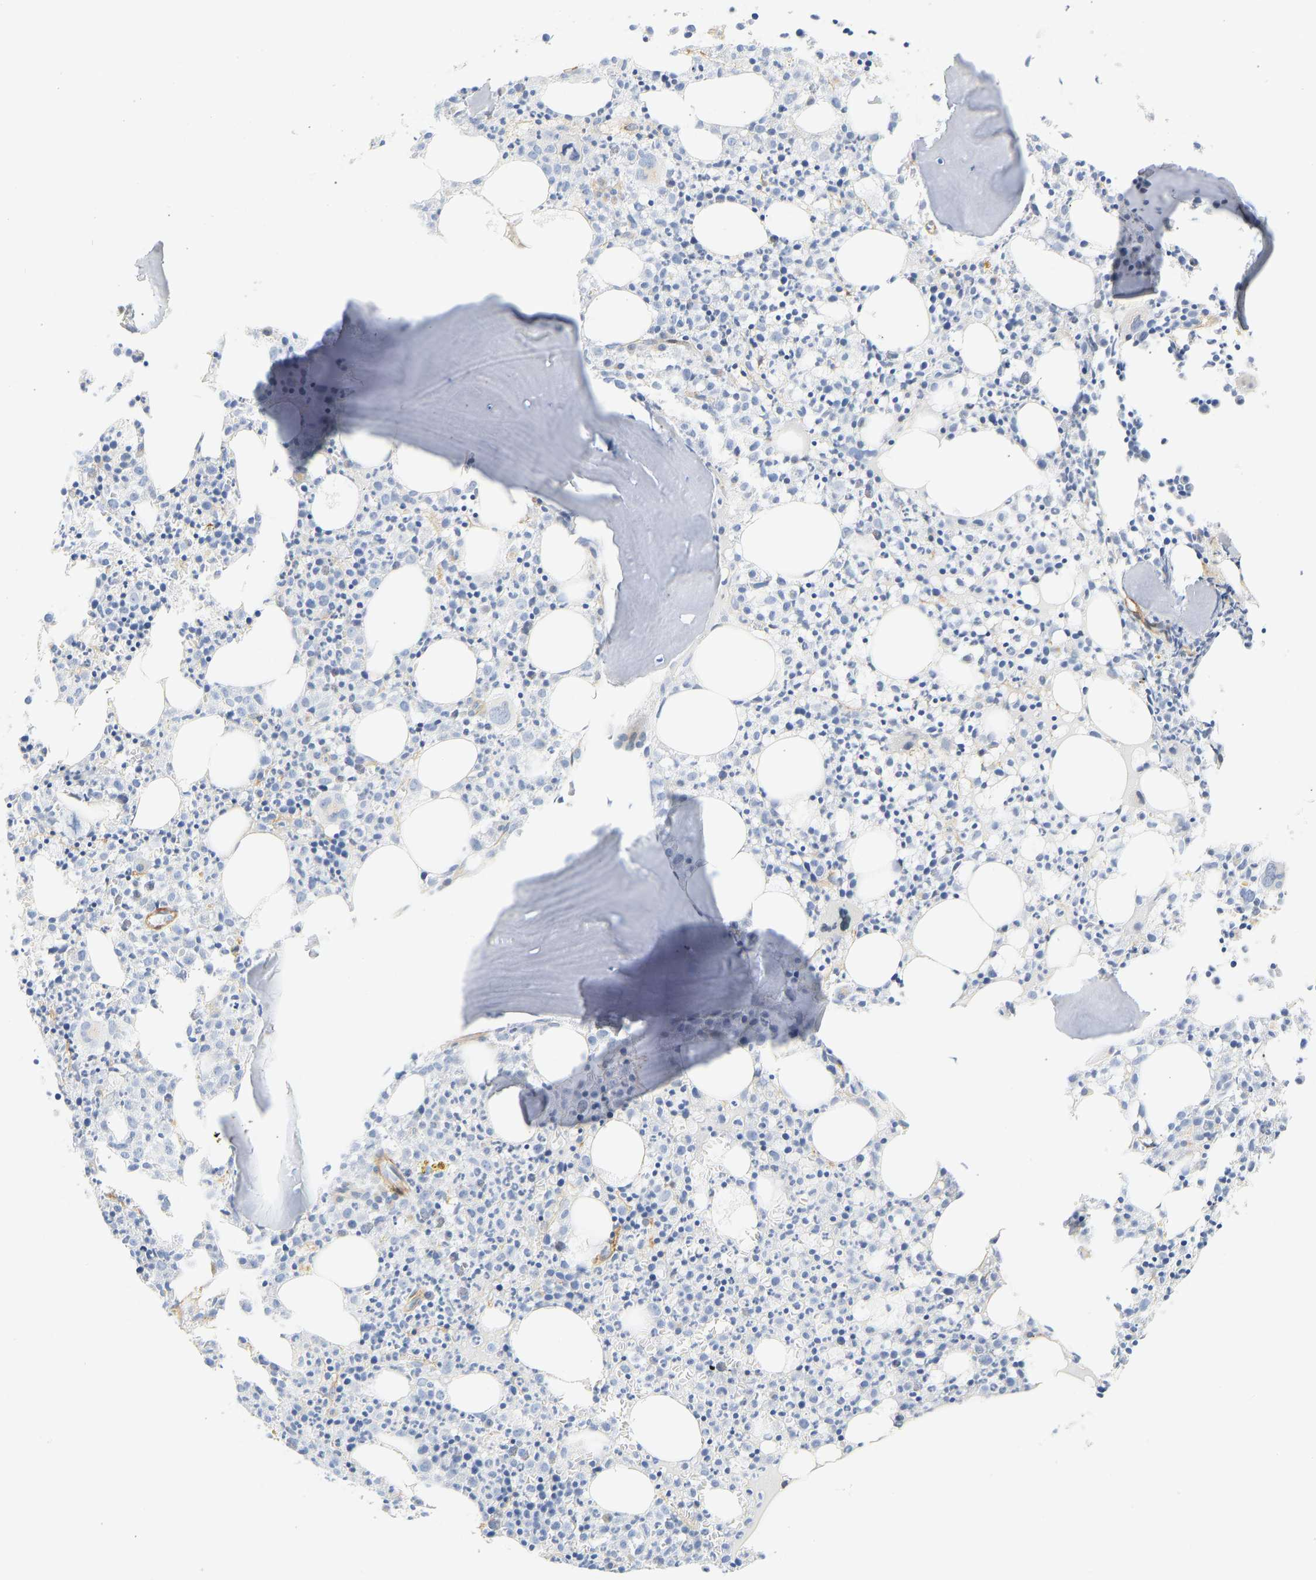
{"staining": {"intensity": "negative", "quantity": "none", "location": "none"}, "tissue": "bone marrow", "cell_type": "Hematopoietic cells", "image_type": "normal", "snomed": [{"axis": "morphology", "description": "Normal tissue, NOS"}, {"axis": "morphology", "description": "Inflammation, NOS"}, {"axis": "topography", "description": "Bone marrow"}], "caption": "Hematopoietic cells are negative for protein expression in unremarkable human bone marrow. (DAB immunohistochemistry visualized using brightfield microscopy, high magnification).", "gene": "SLC30A7", "patient": {"sex": "male", "age": 25}}